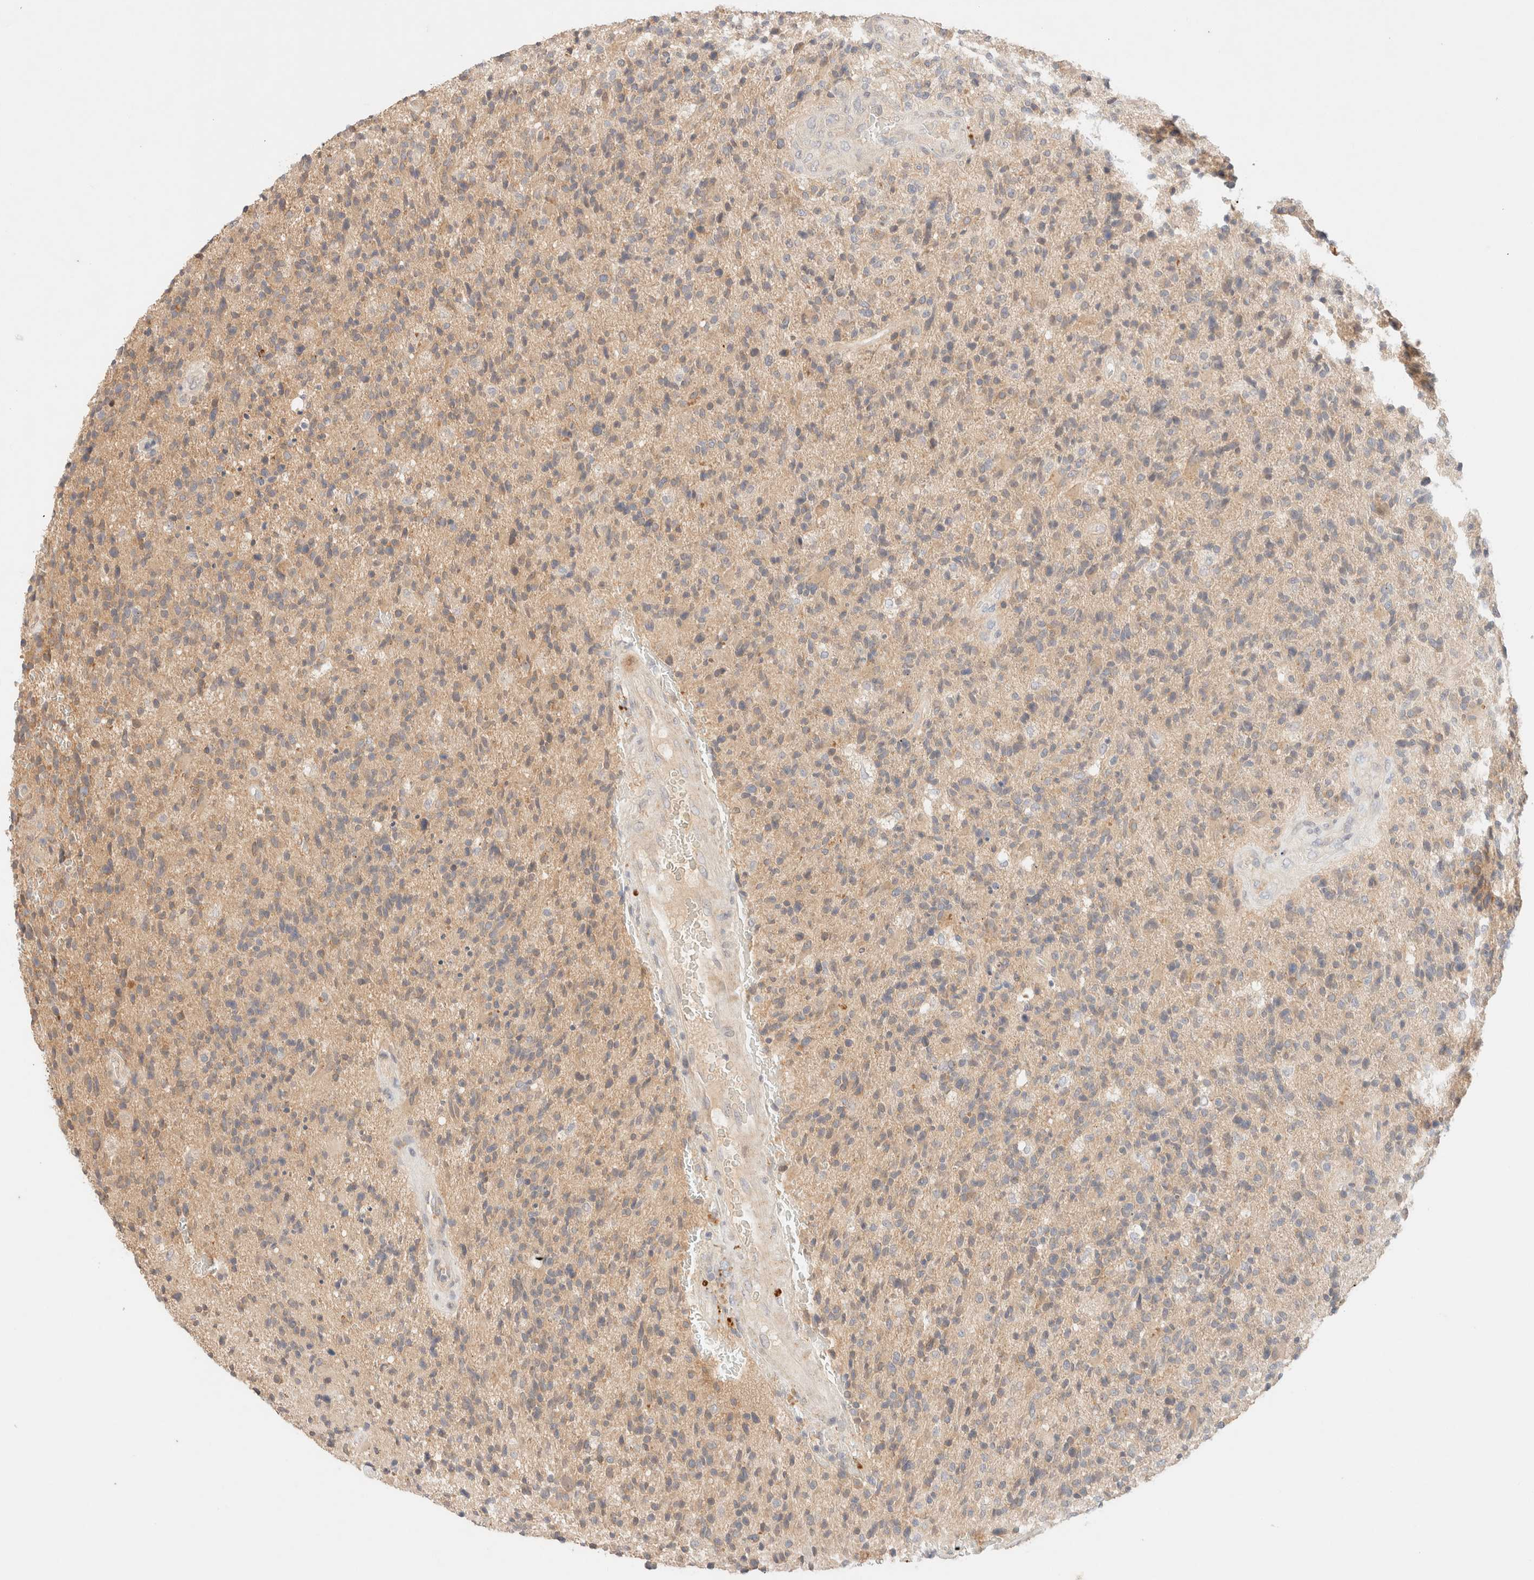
{"staining": {"intensity": "weak", "quantity": ">75%", "location": "cytoplasmic/membranous"}, "tissue": "glioma", "cell_type": "Tumor cells", "image_type": "cancer", "snomed": [{"axis": "morphology", "description": "Glioma, malignant, High grade"}, {"axis": "topography", "description": "Brain"}], "caption": "Immunohistochemistry (DAB (3,3'-diaminobenzidine)) staining of glioma exhibits weak cytoplasmic/membranous protein expression in approximately >75% of tumor cells.", "gene": "SARM1", "patient": {"sex": "male", "age": 72}}